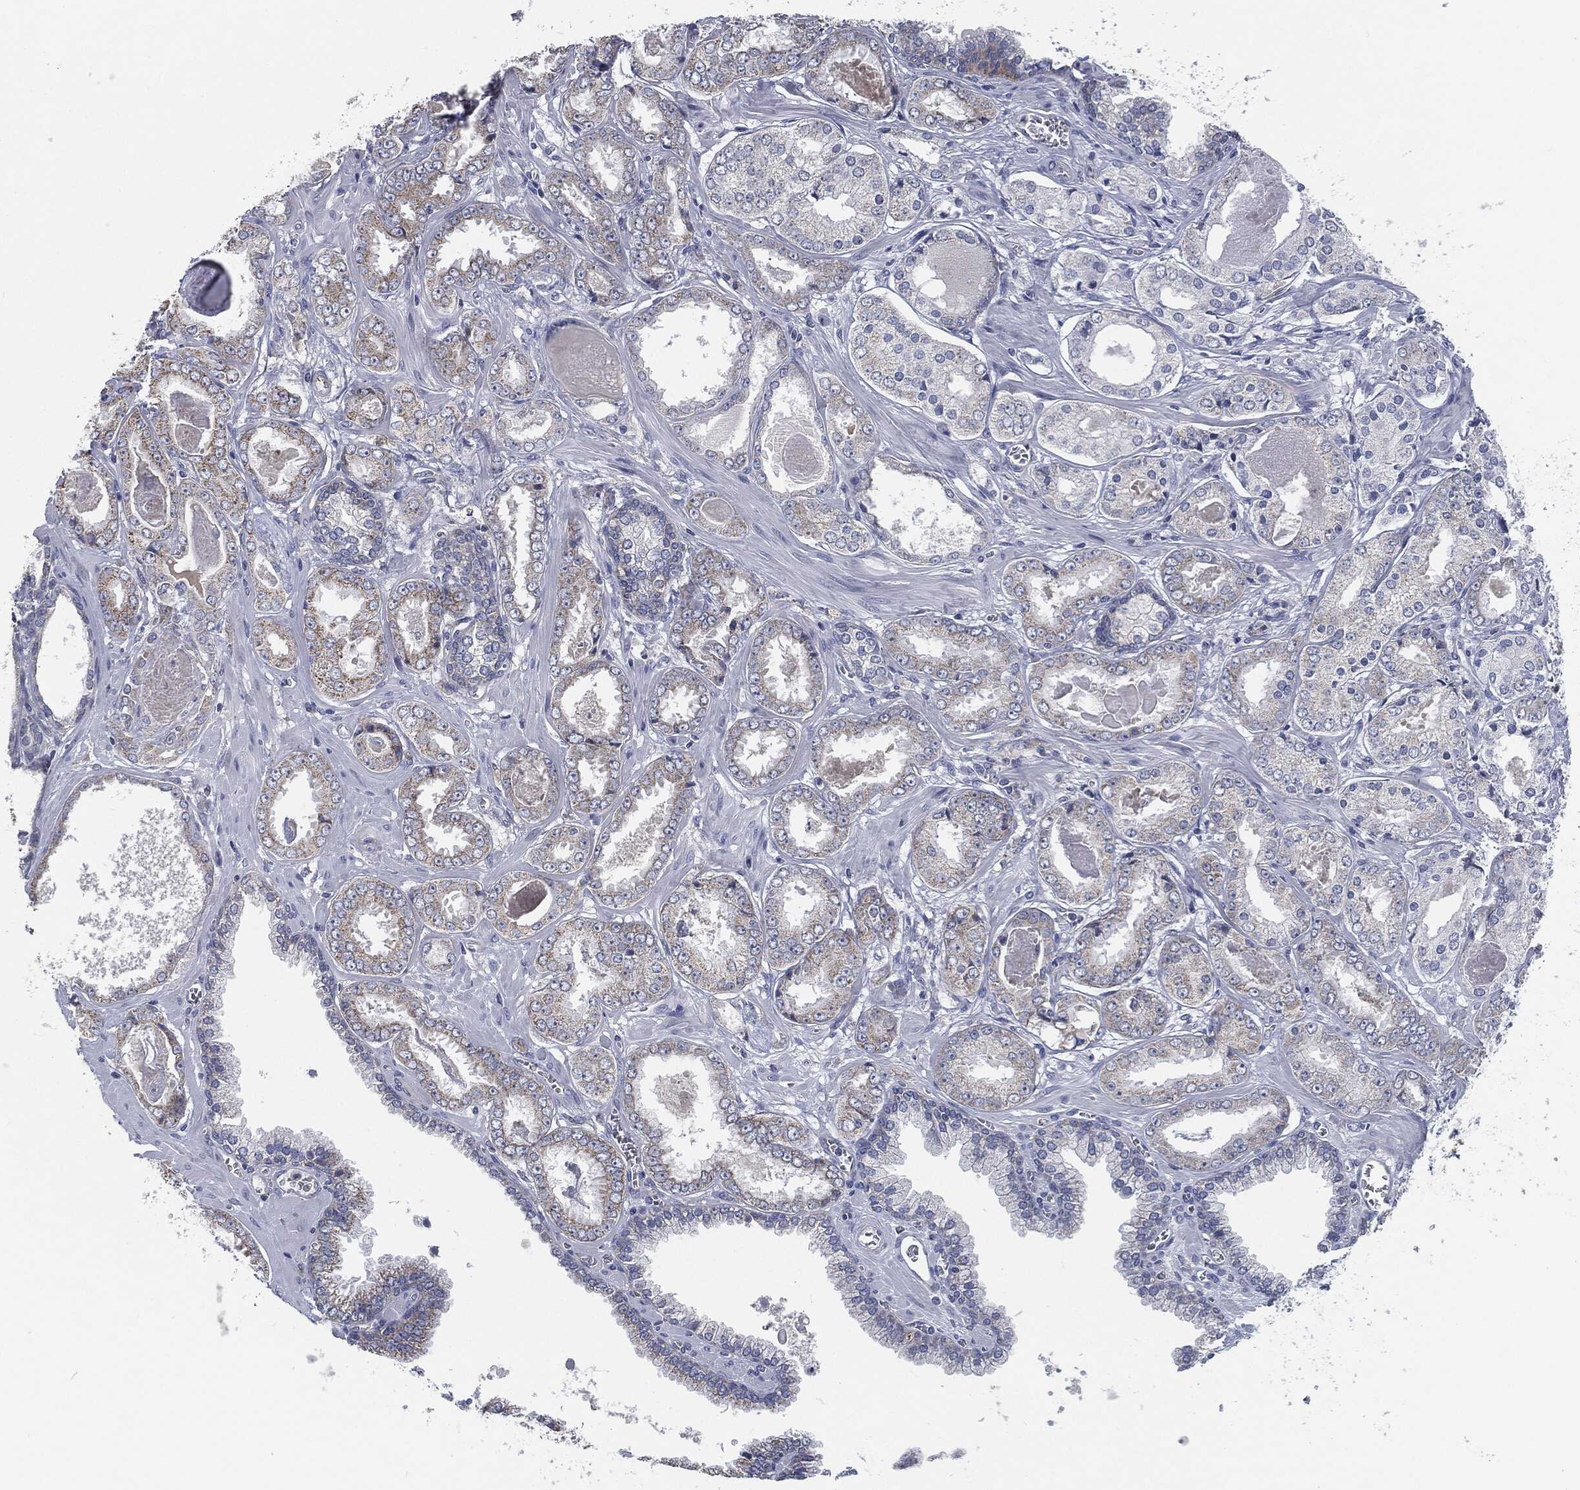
{"staining": {"intensity": "weak", "quantity": "25%-75%", "location": "cytoplasmic/membranous"}, "tissue": "prostate cancer", "cell_type": "Tumor cells", "image_type": "cancer", "snomed": [{"axis": "morphology", "description": "Adenocarcinoma, NOS"}, {"axis": "topography", "description": "Prostate"}], "caption": "Protein staining of prostate cancer tissue reveals weak cytoplasmic/membranous positivity in approximately 25%-75% of tumor cells.", "gene": "SIGLEC9", "patient": {"sex": "male", "age": 56}}